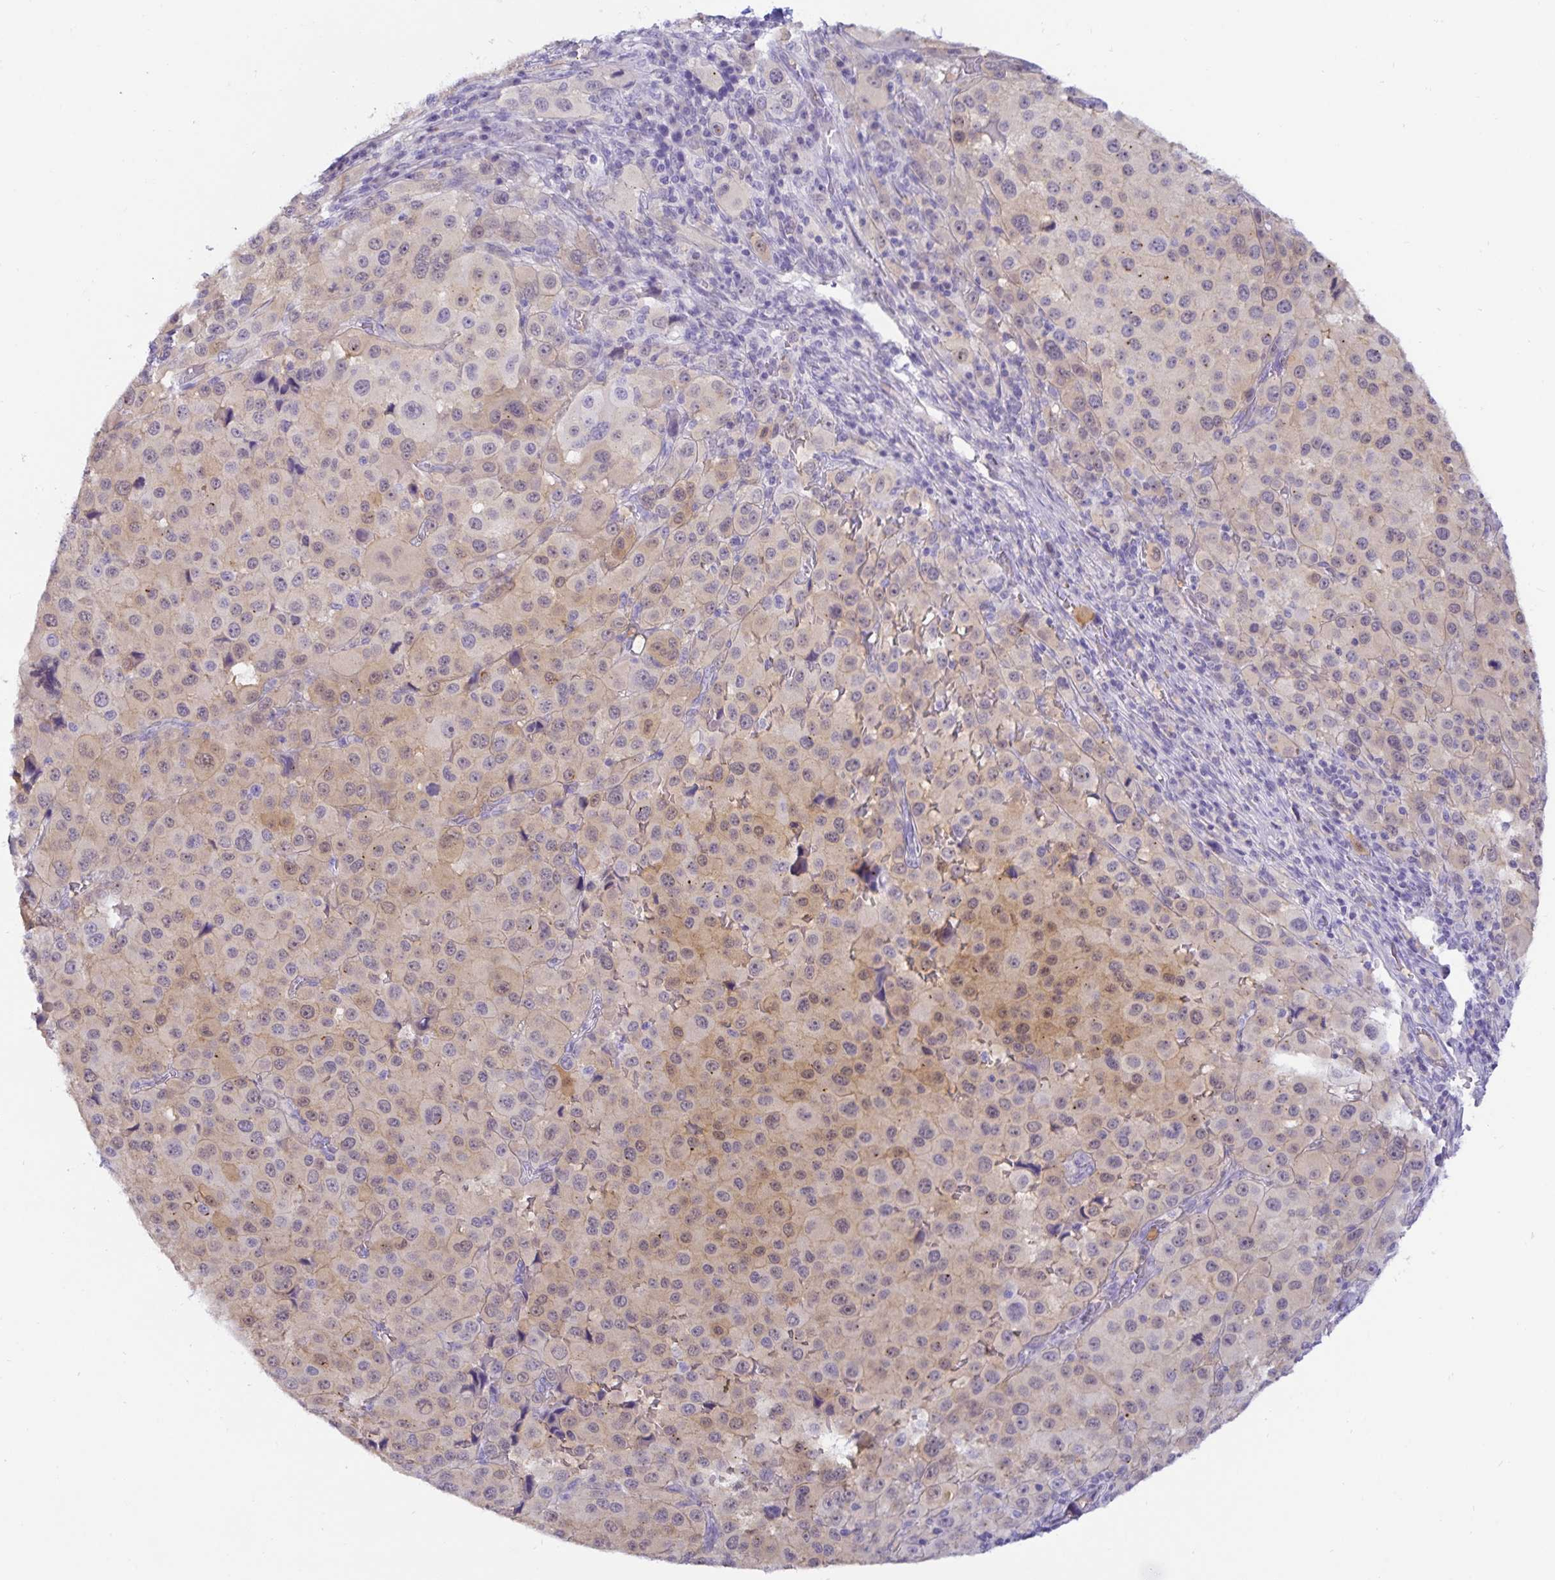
{"staining": {"intensity": "weak", "quantity": "<25%", "location": "cytoplasmic/membranous"}, "tissue": "melanoma", "cell_type": "Tumor cells", "image_type": "cancer", "snomed": [{"axis": "morphology", "description": "Malignant melanoma, Metastatic site"}, {"axis": "topography", "description": "Lymph node"}], "caption": "The immunohistochemistry histopathology image has no significant staining in tumor cells of malignant melanoma (metastatic site) tissue.", "gene": "MON2", "patient": {"sex": "female", "age": 65}}